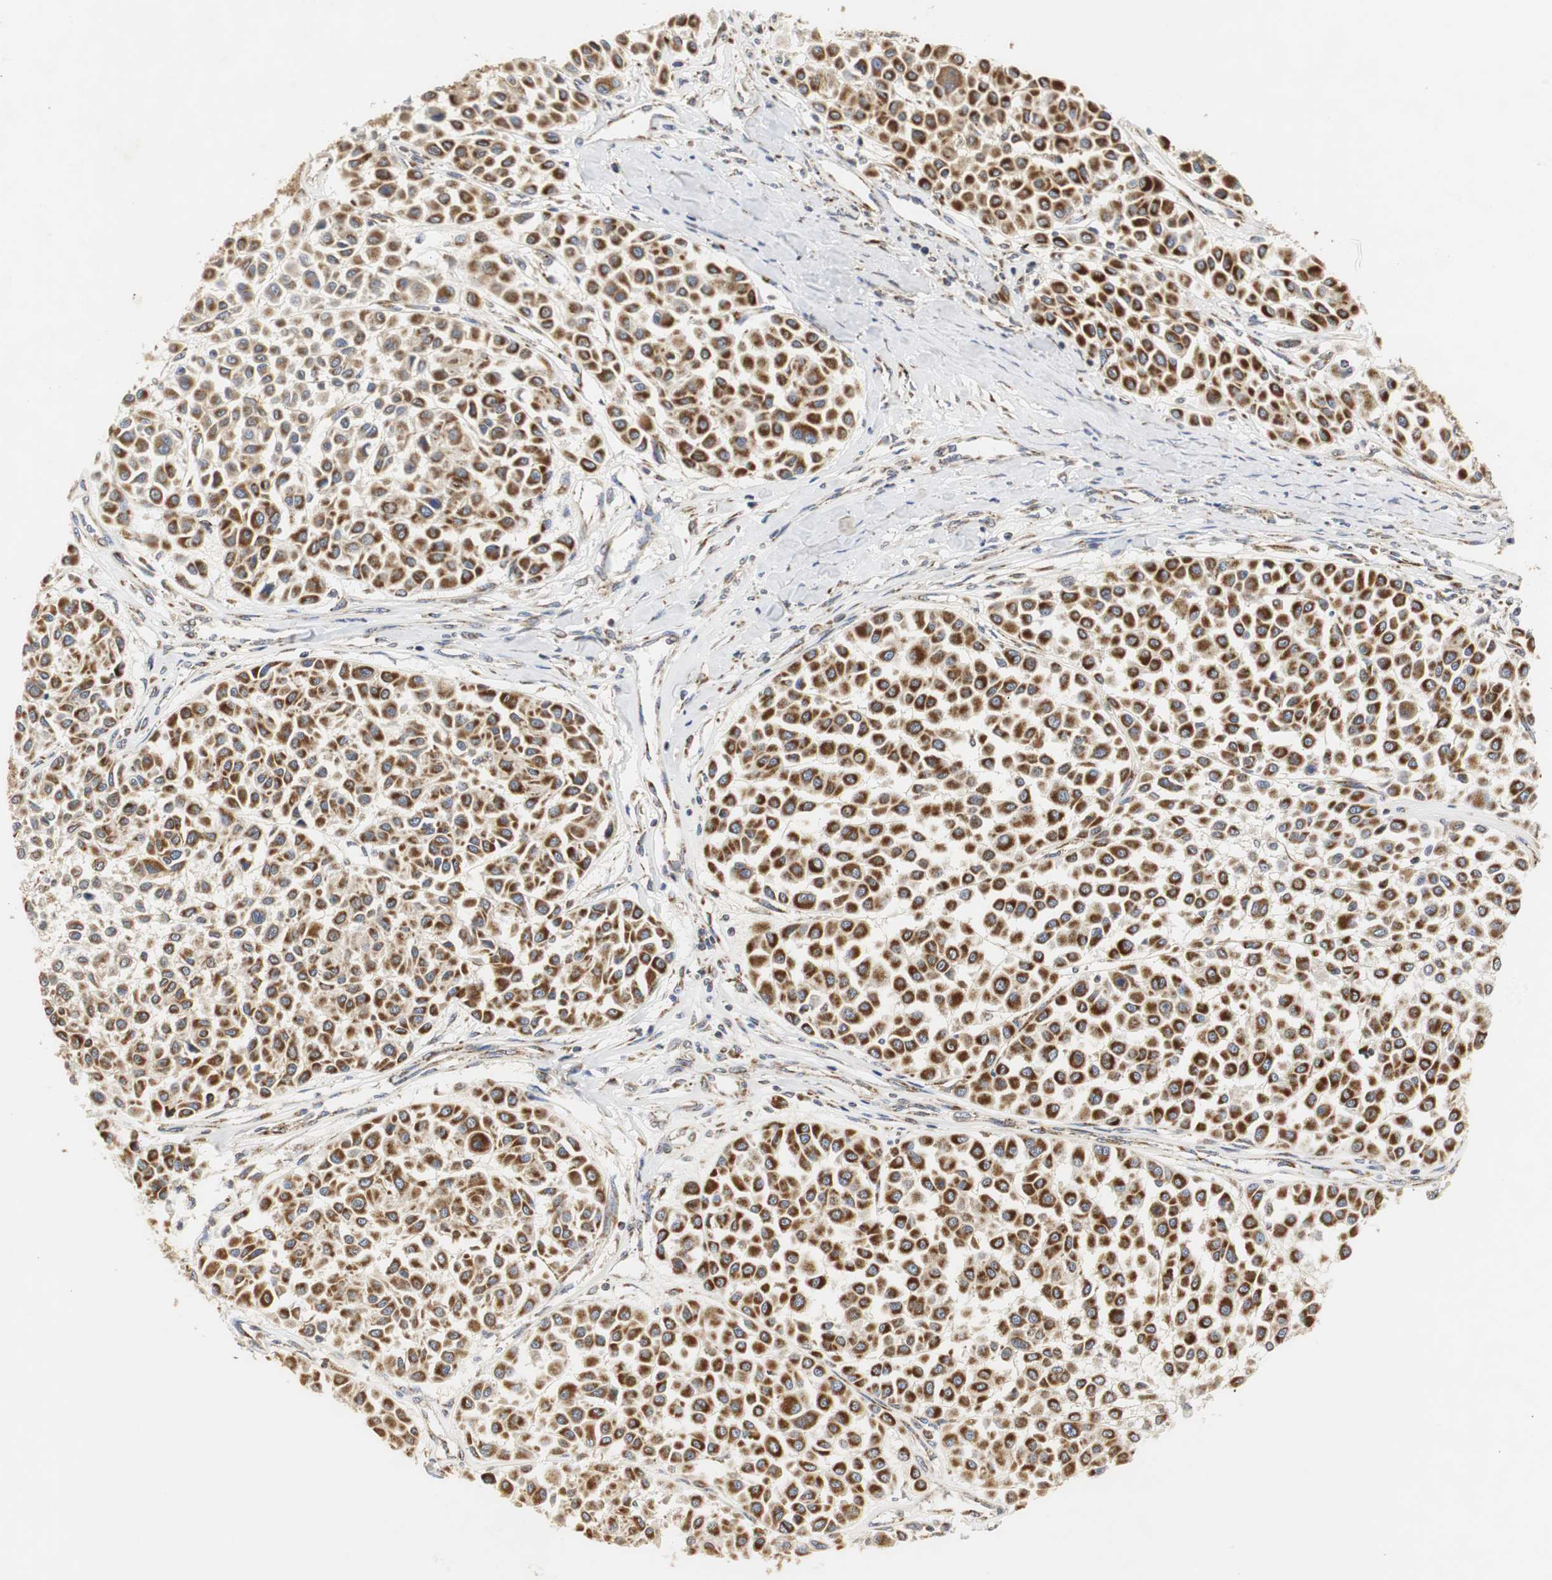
{"staining": {"intensity": "strong", "quantity": ">75%", "location": "cytoplasmic/membranous"}, "tissue": "melanoma", "cell_type": "Tumor cells", "image_type": "cancer", "snomed": [{"axis": "morphology", "description": "Malignant melanoma, Metastatic site"}, {"axis": "topography", "description": "Soft tissue"}], "caption": "A brown stain shows strong cytoplasmic/membranous staining of a protein in human melanoma tumor cells. Using DAB (3,3'-diaminobenzidine) (brown) and hematoxylin (blue) stains, captured at high magnification using brightfield microscopy.", "gene": "HSD17B10", "patient": {"sex": "male", "age": 41}}